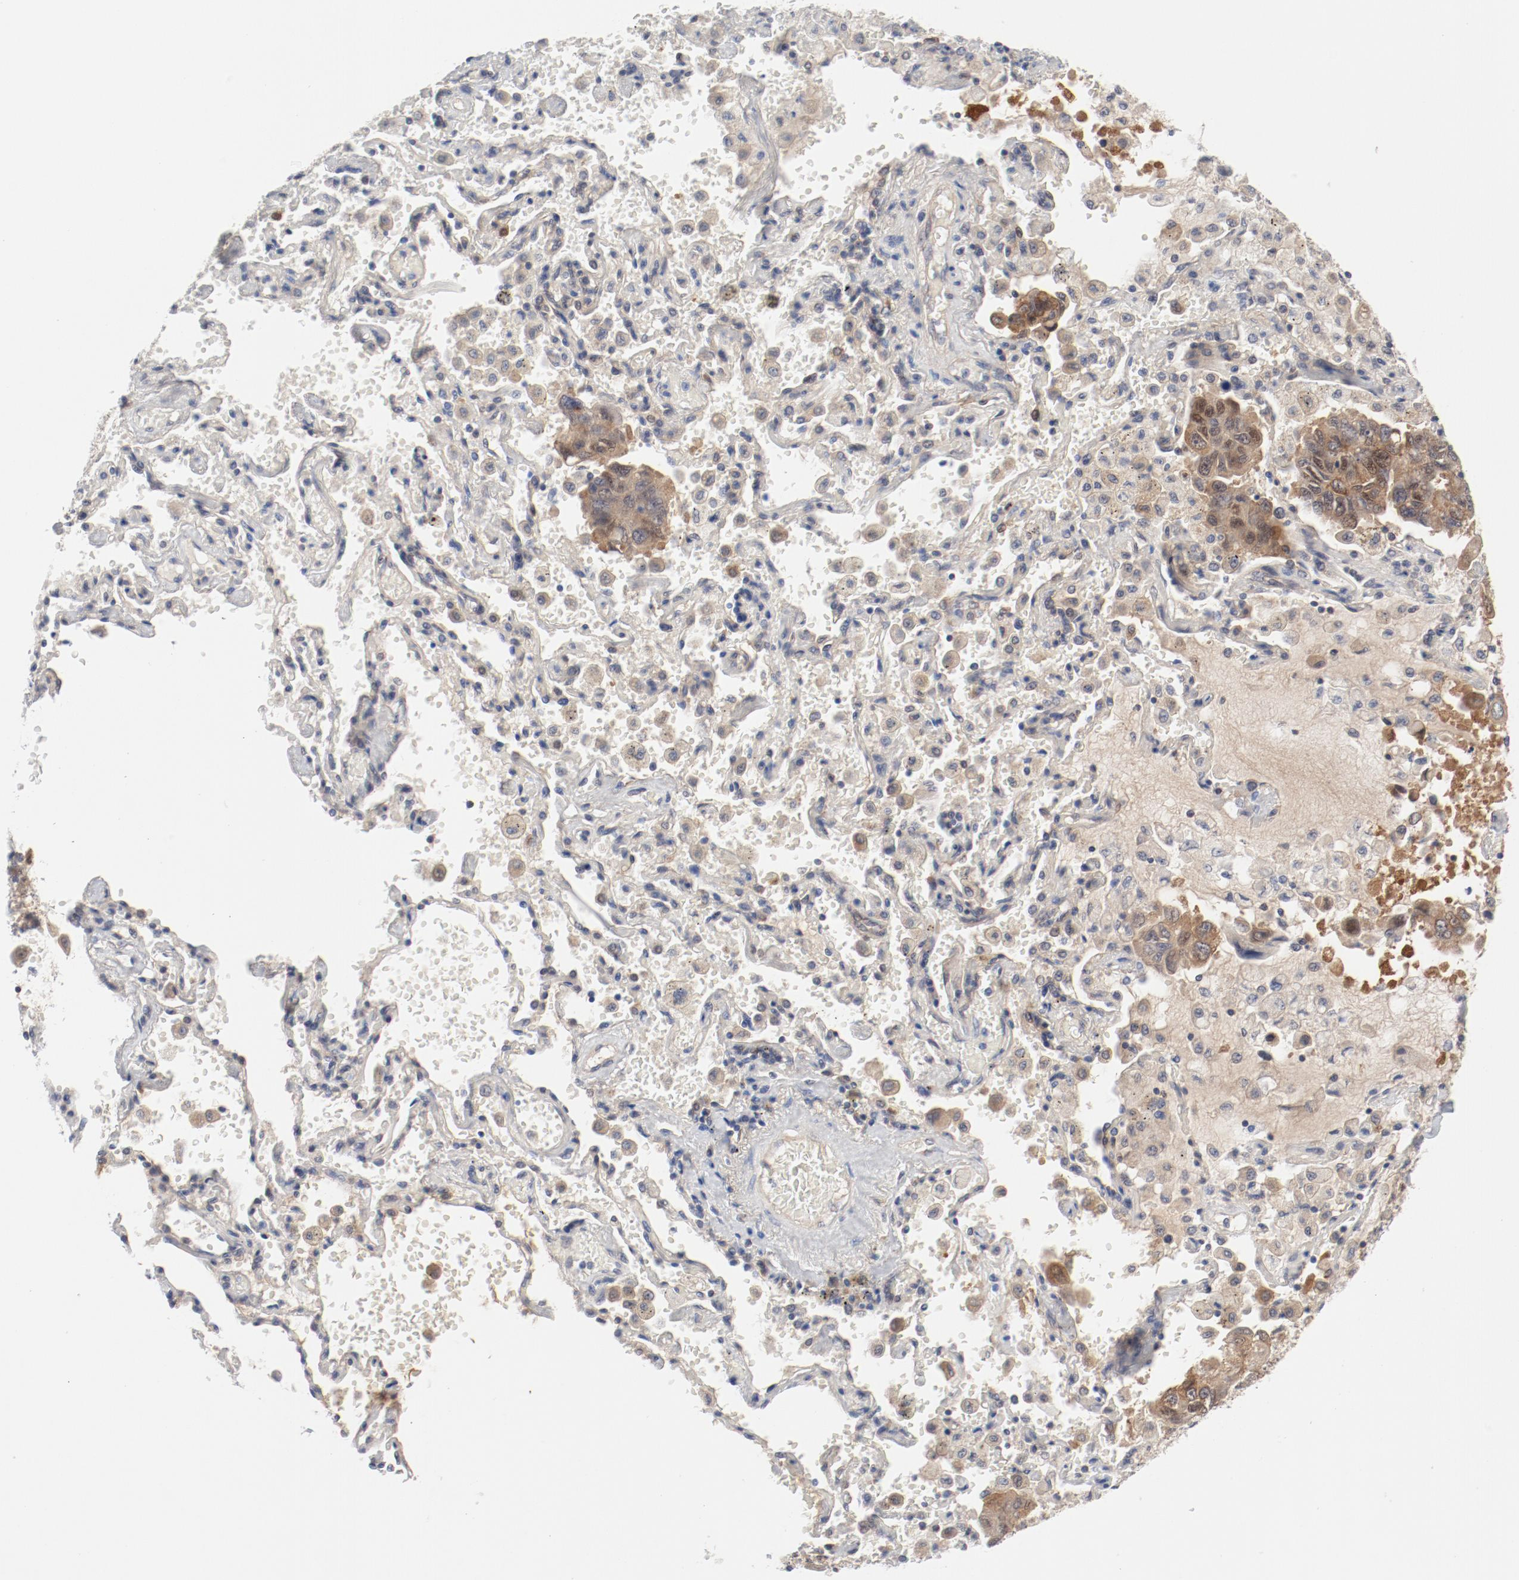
{"staining": {"intensity": "moderate", "quantity": ">75%", "location": "cytoplasmic/membranous,nuclear"}, "tissue": "lung cancer", "cell_type": "Tumor cells", "image_type": "cancer", "snomed": [{"axis": "morphology", "description": "Adenocarcinoma, NOS"}, {"axis": "topography", "description": "Lung"}], "caption": "Immunohistochemical staining of human lung cancer (adenocarcinoma) reveals moderate cytoplasmic/membranous and nuclear protein expression in approximately >75% of tumor cells.", "gene": "BAD", "patient": {"sex": "male", "age": 64}}